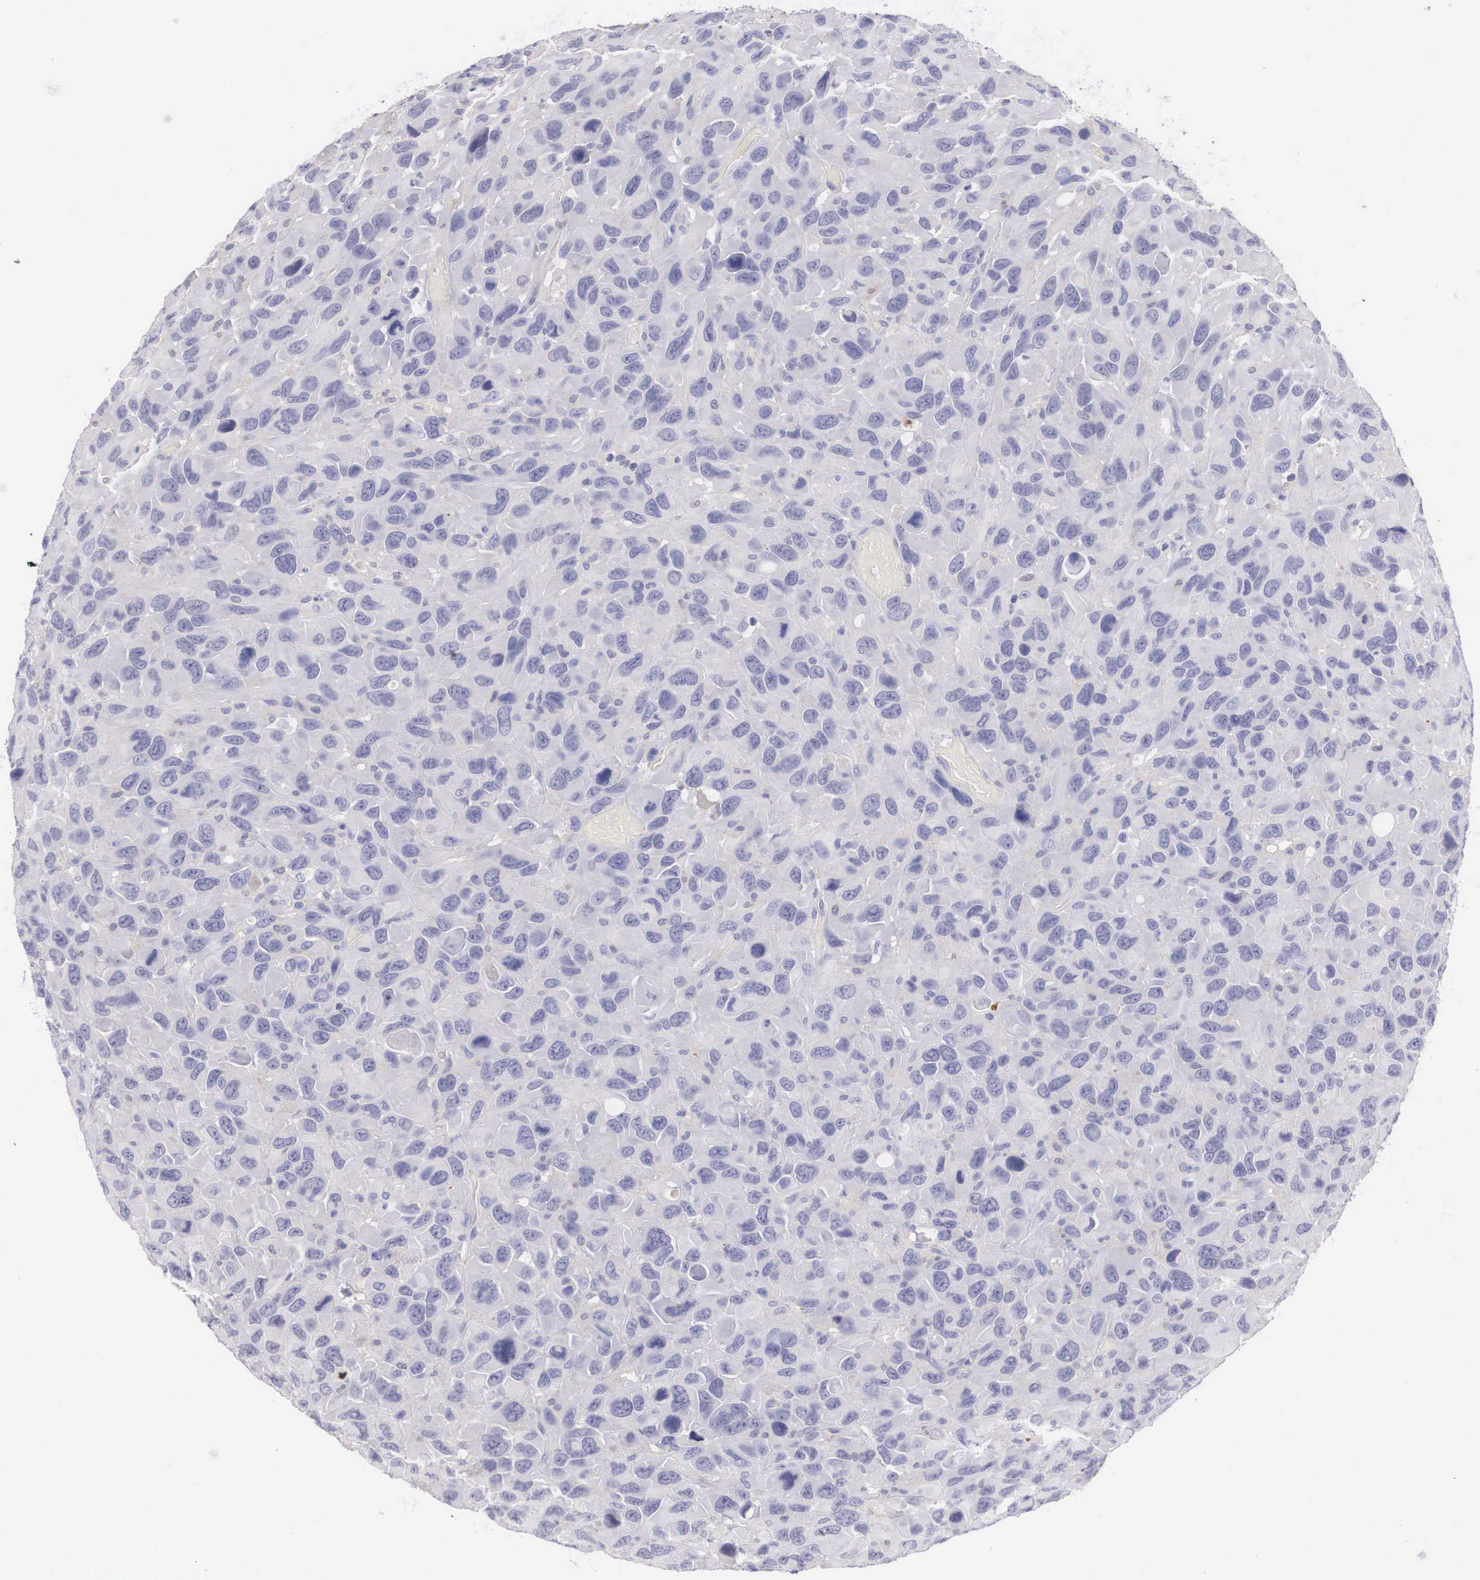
{"staining": {"intensity": "negative", "quantity": "none", "location": "none"}, "tissue": "renal cancer", "cell_type": "Tumor cells", "image_type": "cancer", "snomed": [{"axis": "morphology", "description": "Adenocarcinoma, NOS"}, {"axis": "topography", "description": "Kidney"}], "caption": "Protein analysis of renal cancer (adenocarcinoma) exhibits no significant staining in tumor cells. (DAB (3,3'-diaminobenzidine) IHC with hematoxylin counter stain).", "gene": "ABHD4", "patient": {"sex": "male", "age": 79}}